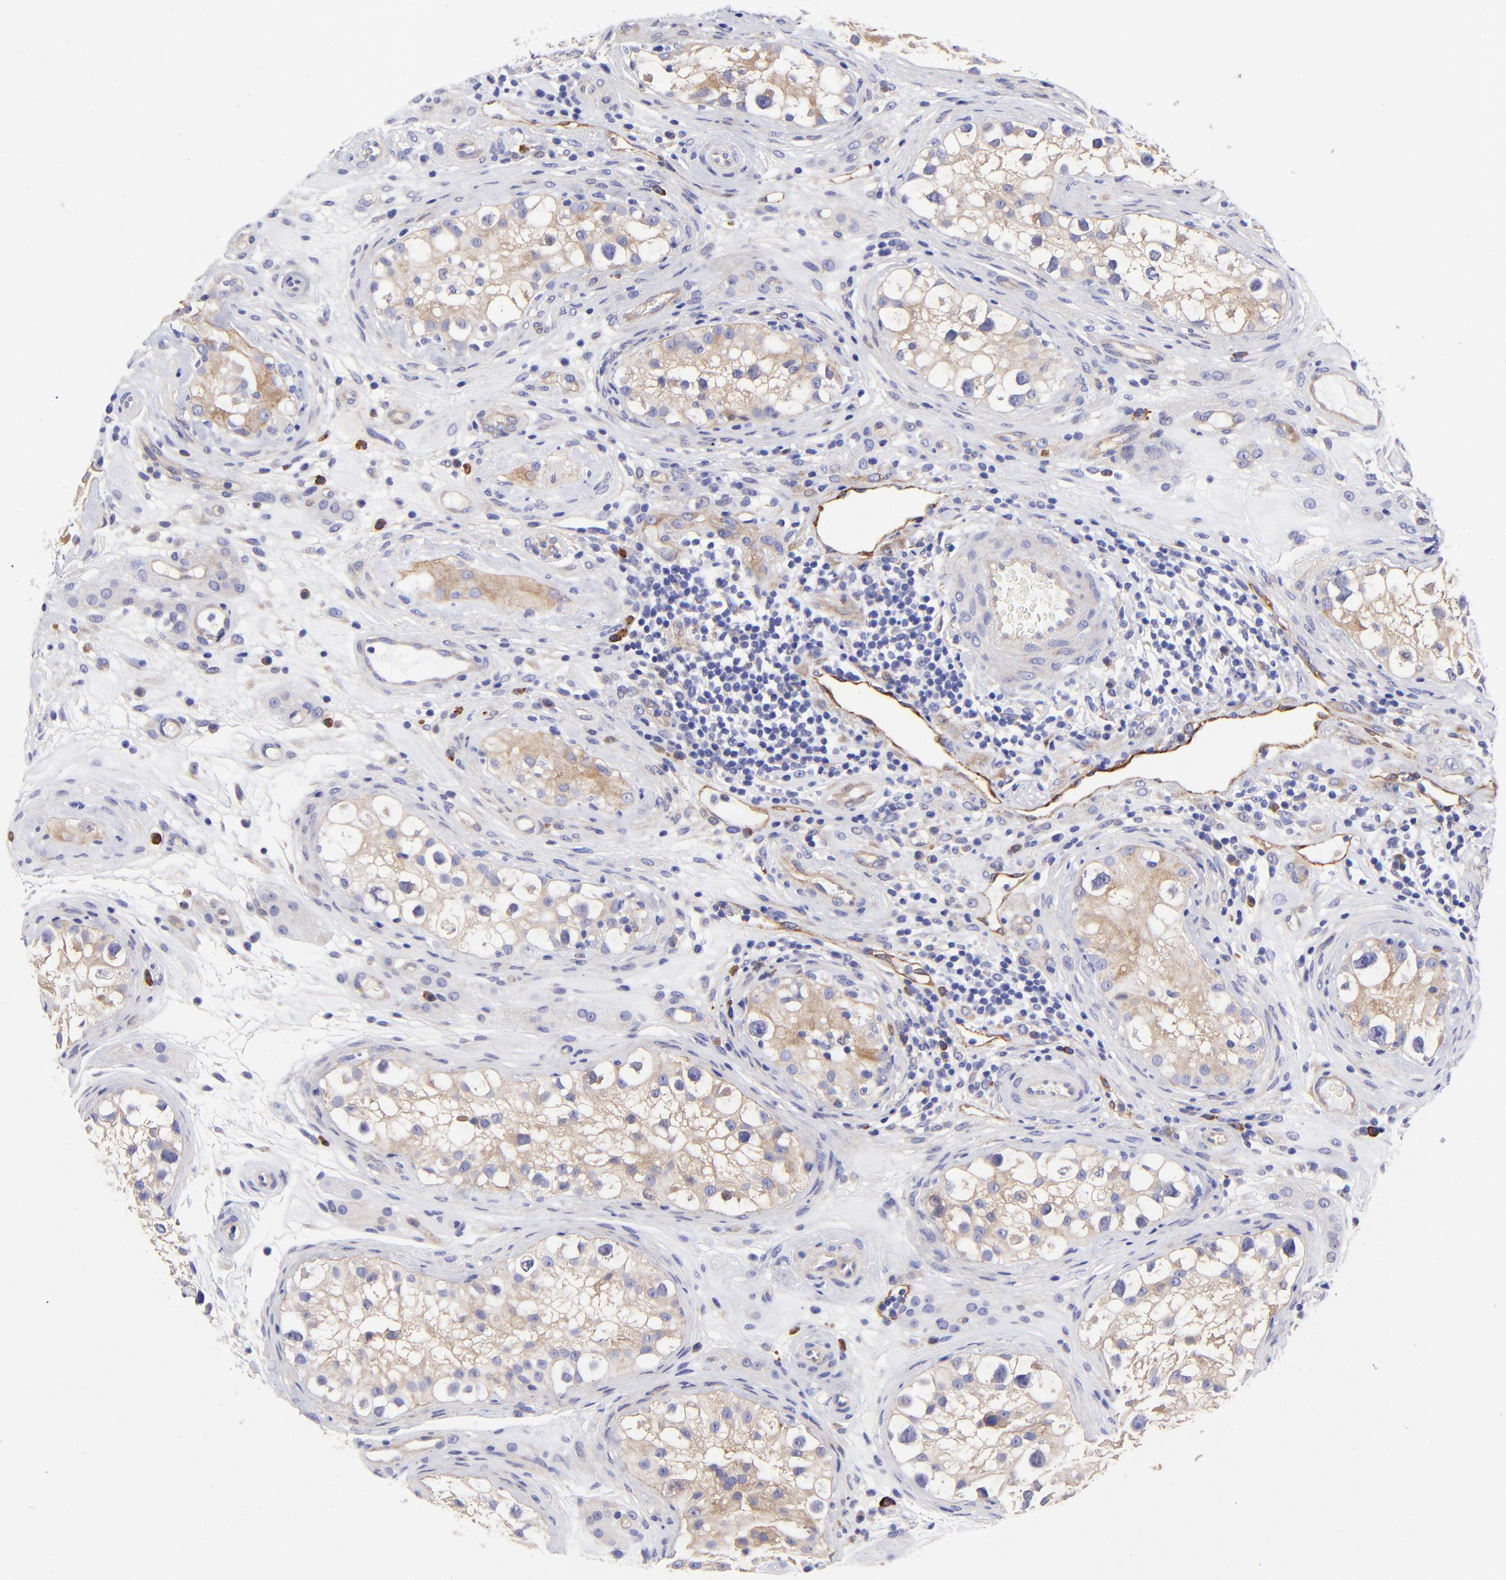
{"staining": {"intensity": "moderate", "quantity": "25%-75%", "location": "cytoplasmic/membranous"}, "tissue": "testis cancer", "cell_type": "Tumor cells", "image_type": "cancer", "snomed": [{"axis": "morphology", "description": "Carcinoma, Embryonal, NOS"}, {"axis": "topography", "description": "Testis"}], "caption": "Immunohistochemistry of human embryonal carcinoma (testis) reveals medium levels of moderate cytoplasmic/membranous positivity in about 25%-75% of tumor cells. (DAB IHC with brightfield microscopy, high magnification).", "gene": "PPFIBP1", "patient": {"sex": "male", "age": 31}}